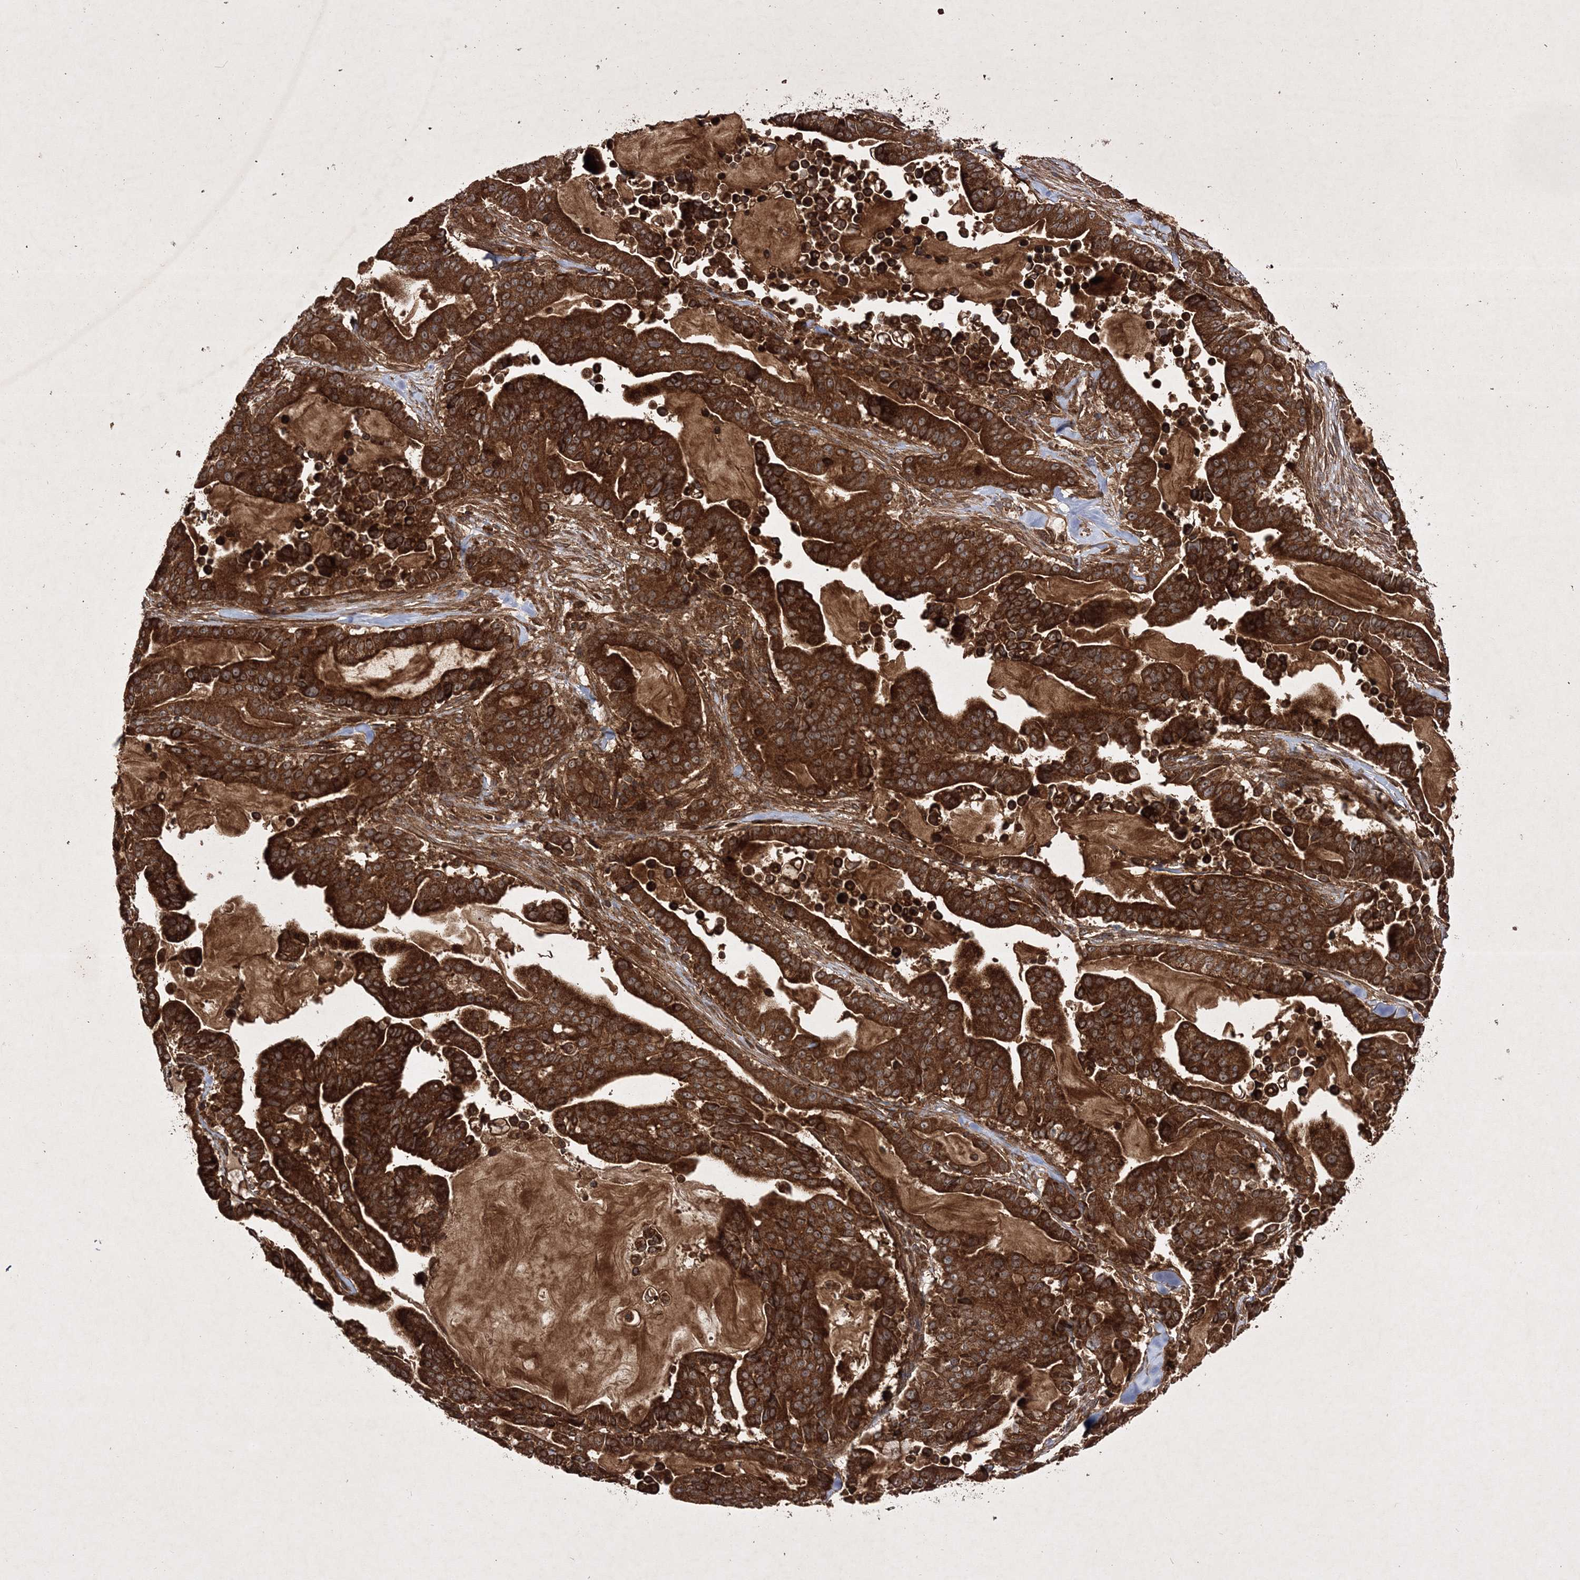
{"staining": {"intensity": "strong", "quantity": ">75%", "location": "cytoplasmic/membranous"}, "tissue": "pancreatic cancer", "cell_type": "Tumor cells", "image_type": "cancer", "snomed": [{"axis": "morphology", "description": "Adenocarcinoma, NOS"}, {"axis": "topography", "description": "Pancreas"}], "caption": "A brown stain highlights strong cytoplasmic/membranous staining of a protein in pancreatic adenocarcinoma tumor cells.", "gene": "DNAJC13", "patient": {"sex": "male", "age": 63}}